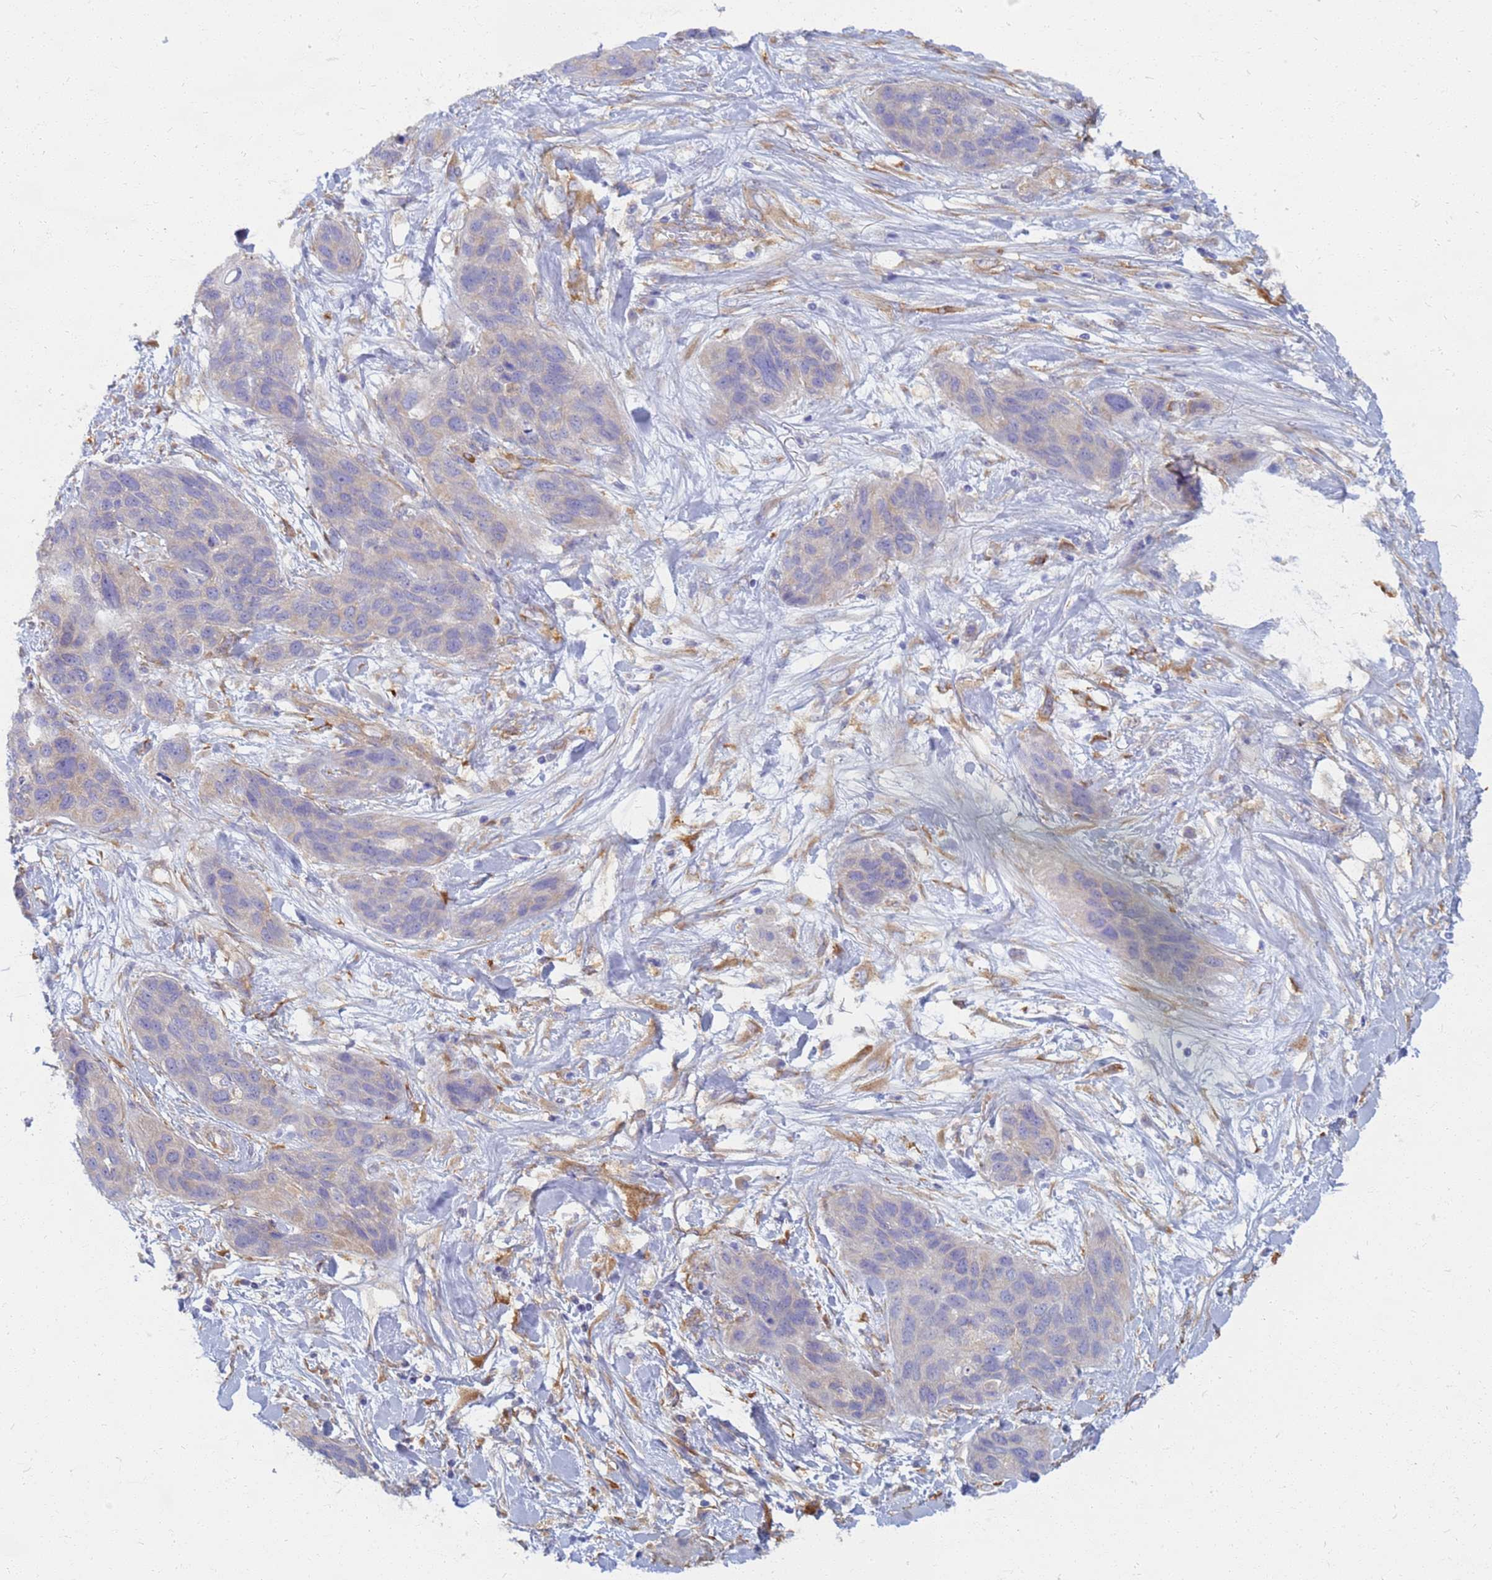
{"staining": {"intensity": "negative", "quantity": "none", "location": "none"}, "tissue": "lung cancer", "cell_type": "Tumor cells", "image_type": "cancer", "snomed": [{"axis": "morphology", "description": "Squamous cell carcinoma, NOS"}, {"axis": "topography", "description": "Lung"}], "caption": "Tumor cells are negative for brown protein staining in lung cancer (squamous cell carcinoma).", "gene": "EEA1", "patient": {"sex": "female", "age": 70}}